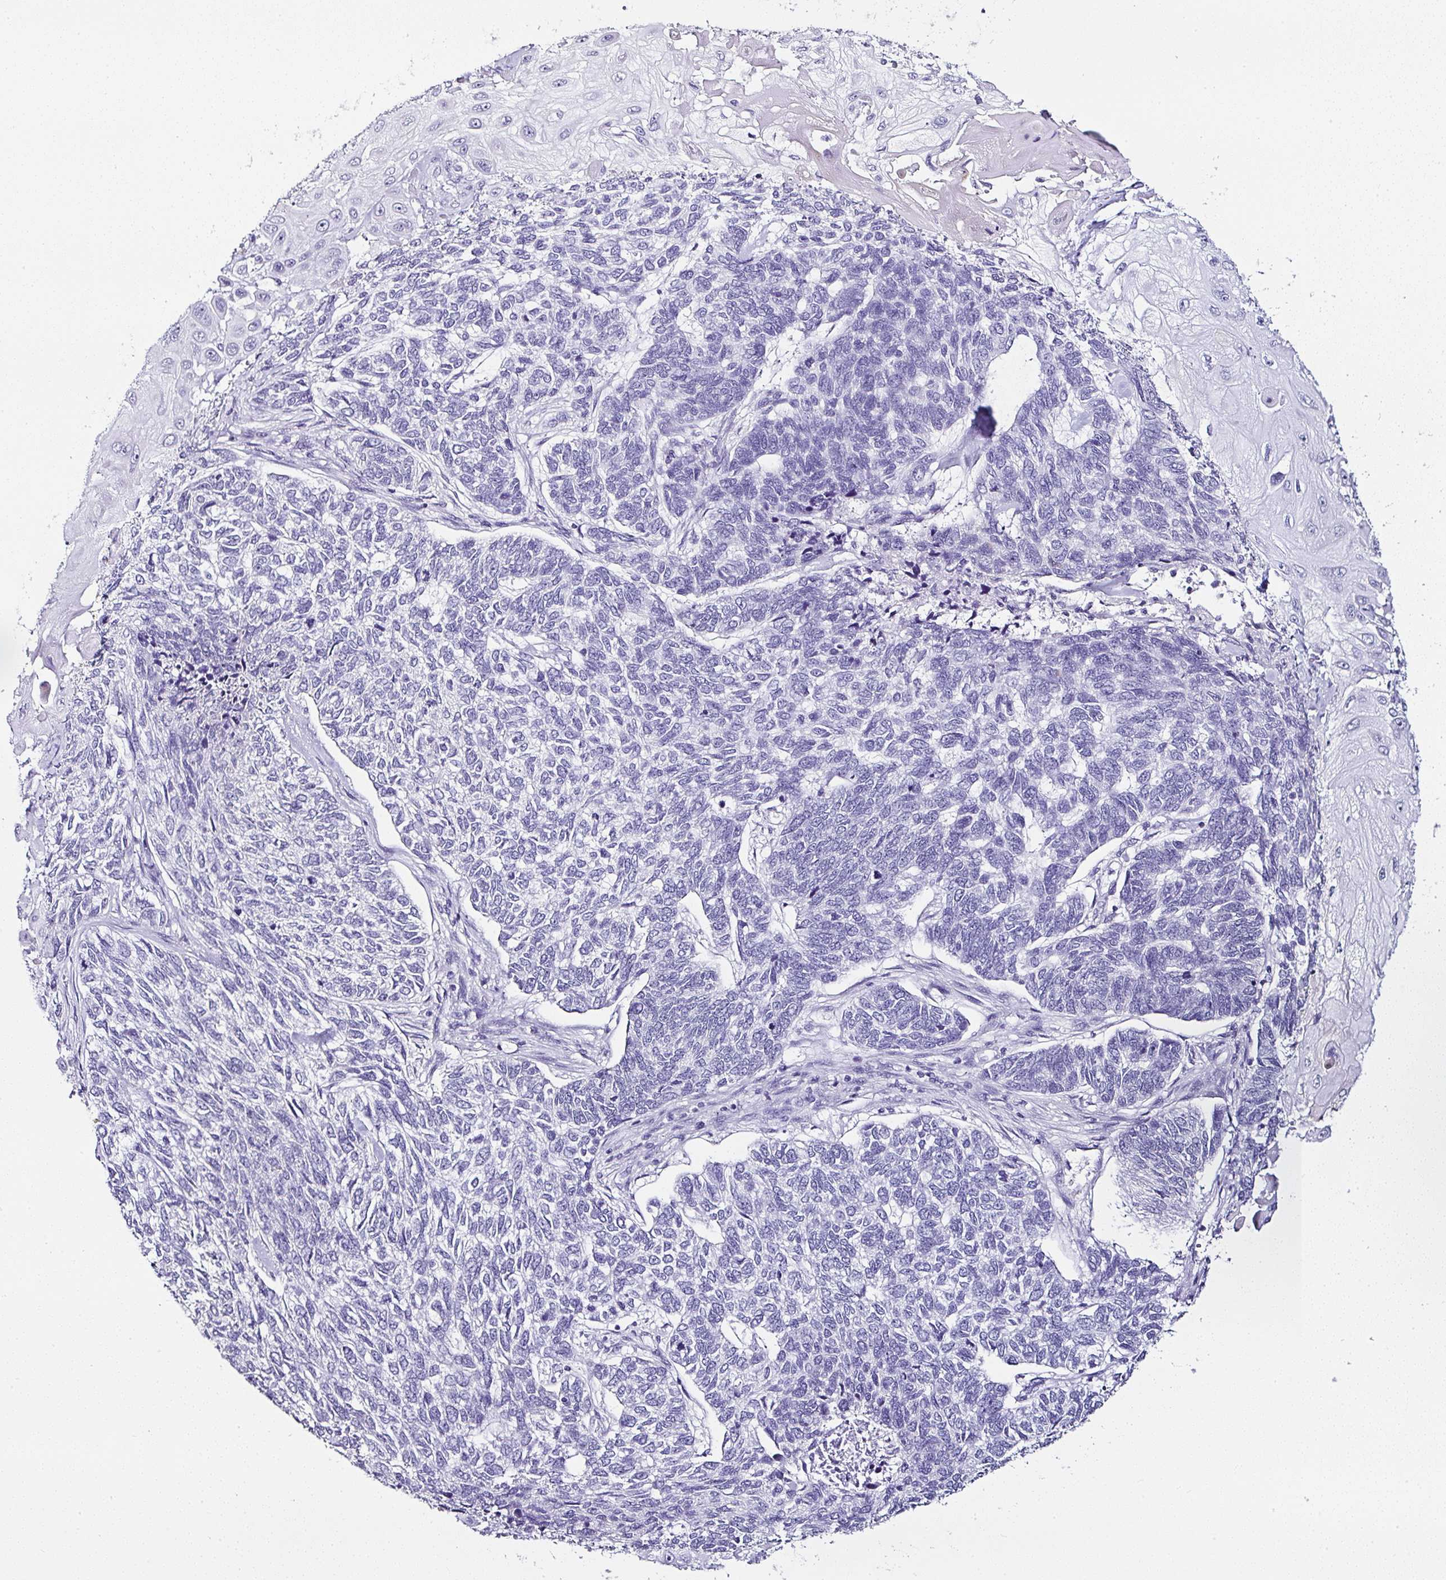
{"staining": {"intensity": "negative", "quantity": "none", "location": "none"}, "tissue": "skin cancer", "cell_type": "Tumor cells", "image_type": "cancer", "snomed": [{"axis": "morphology", "description": "Basal cell carcinoma"}, {"axis": "topography", "description": "Skin"}], "caption": "Human skin basal cell carcinoma stained for a protein using immunohistochemistry (IHC) displays no positivity in tumor cells.", "gene": "SERPINB3", "patient": {"sex": "female", "age": 65}}